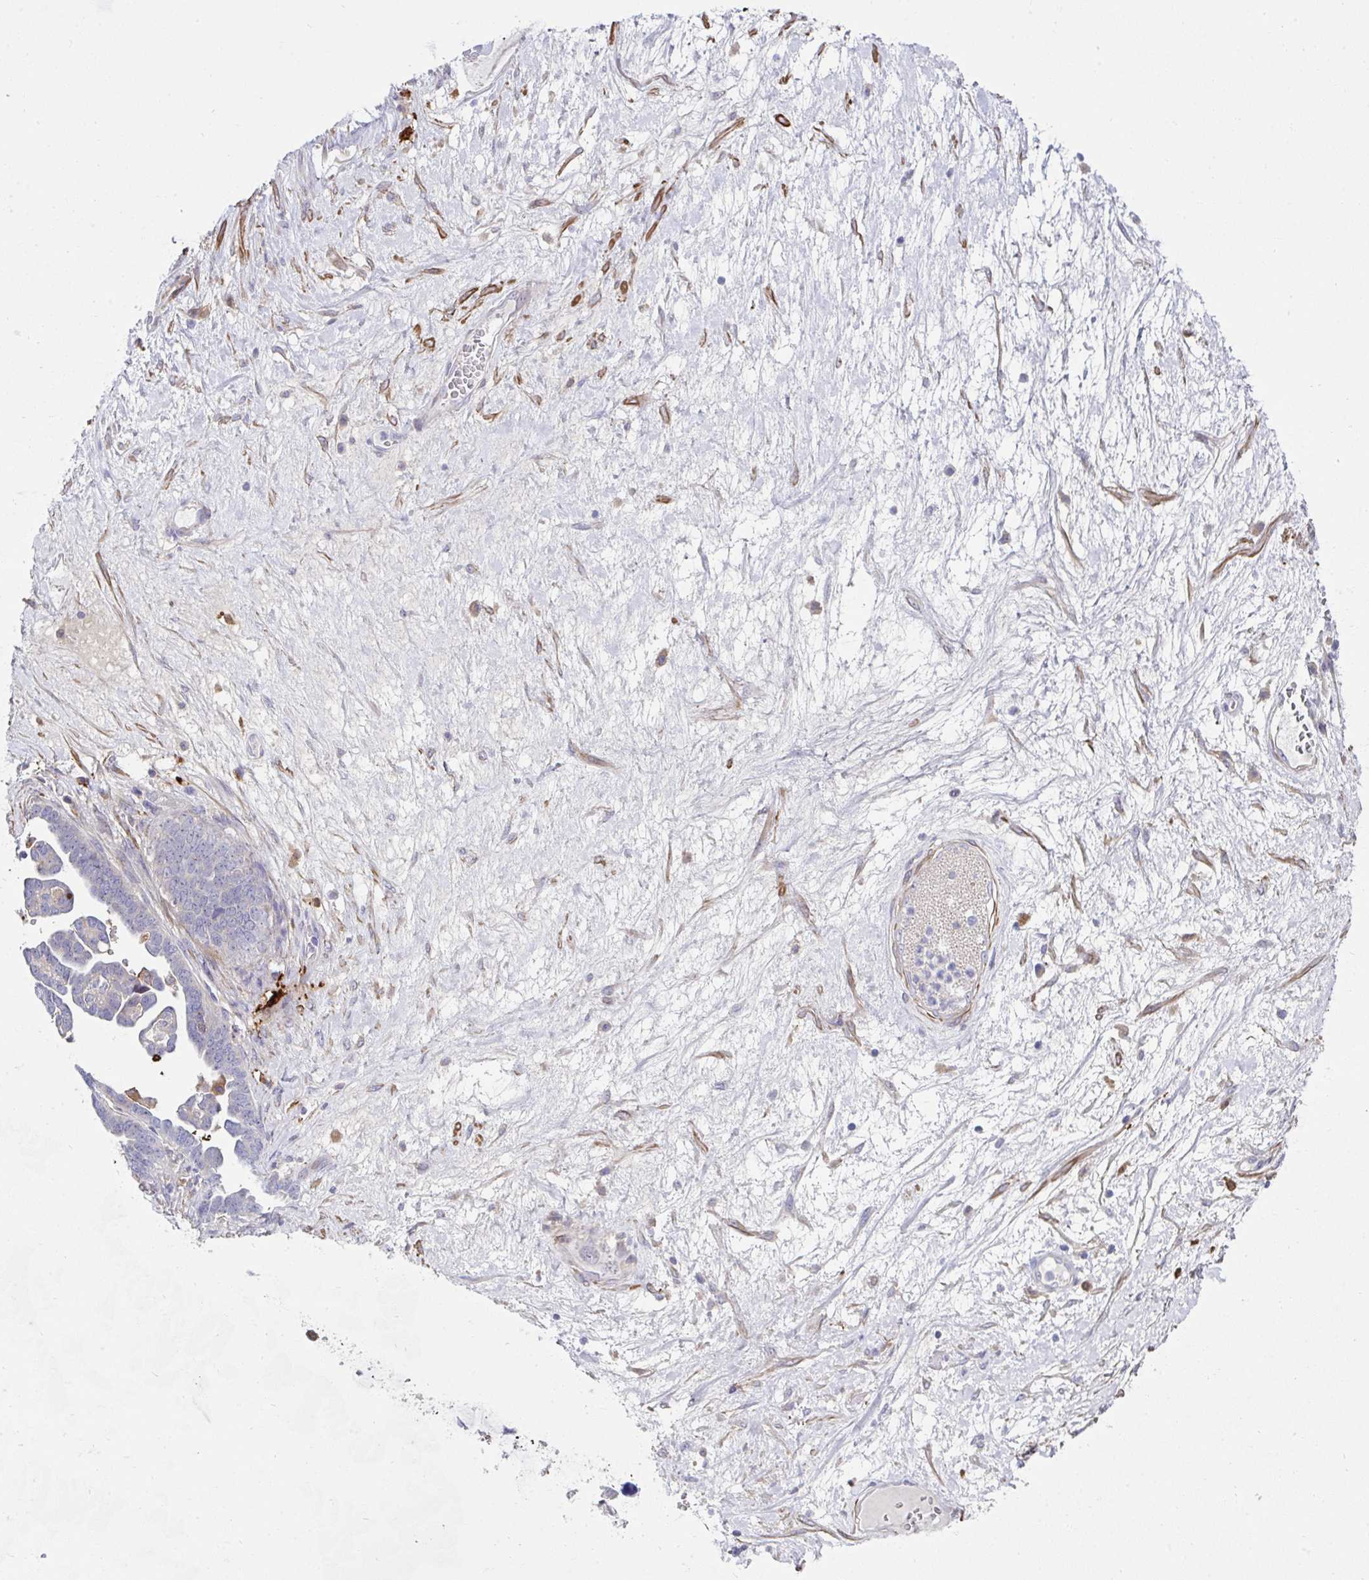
{"staining": {"intensity": "negative", "quantity": "none", "location": "none"}, "tissue": "ovarian cancer", "cell_type": "Tumor cells", "image_type": "cancer", "snomed": [{"axis": "morphology", "description": "Cystadenocarcinoma, serous, NOS"}, {"axis": "topography", "description": "Ovary"}], "caption": "Tumor cells are negative for protein expression in human ovarian cancer.", "gene": "FBXL13", "patient": {"sex": "female", "age": 54}}